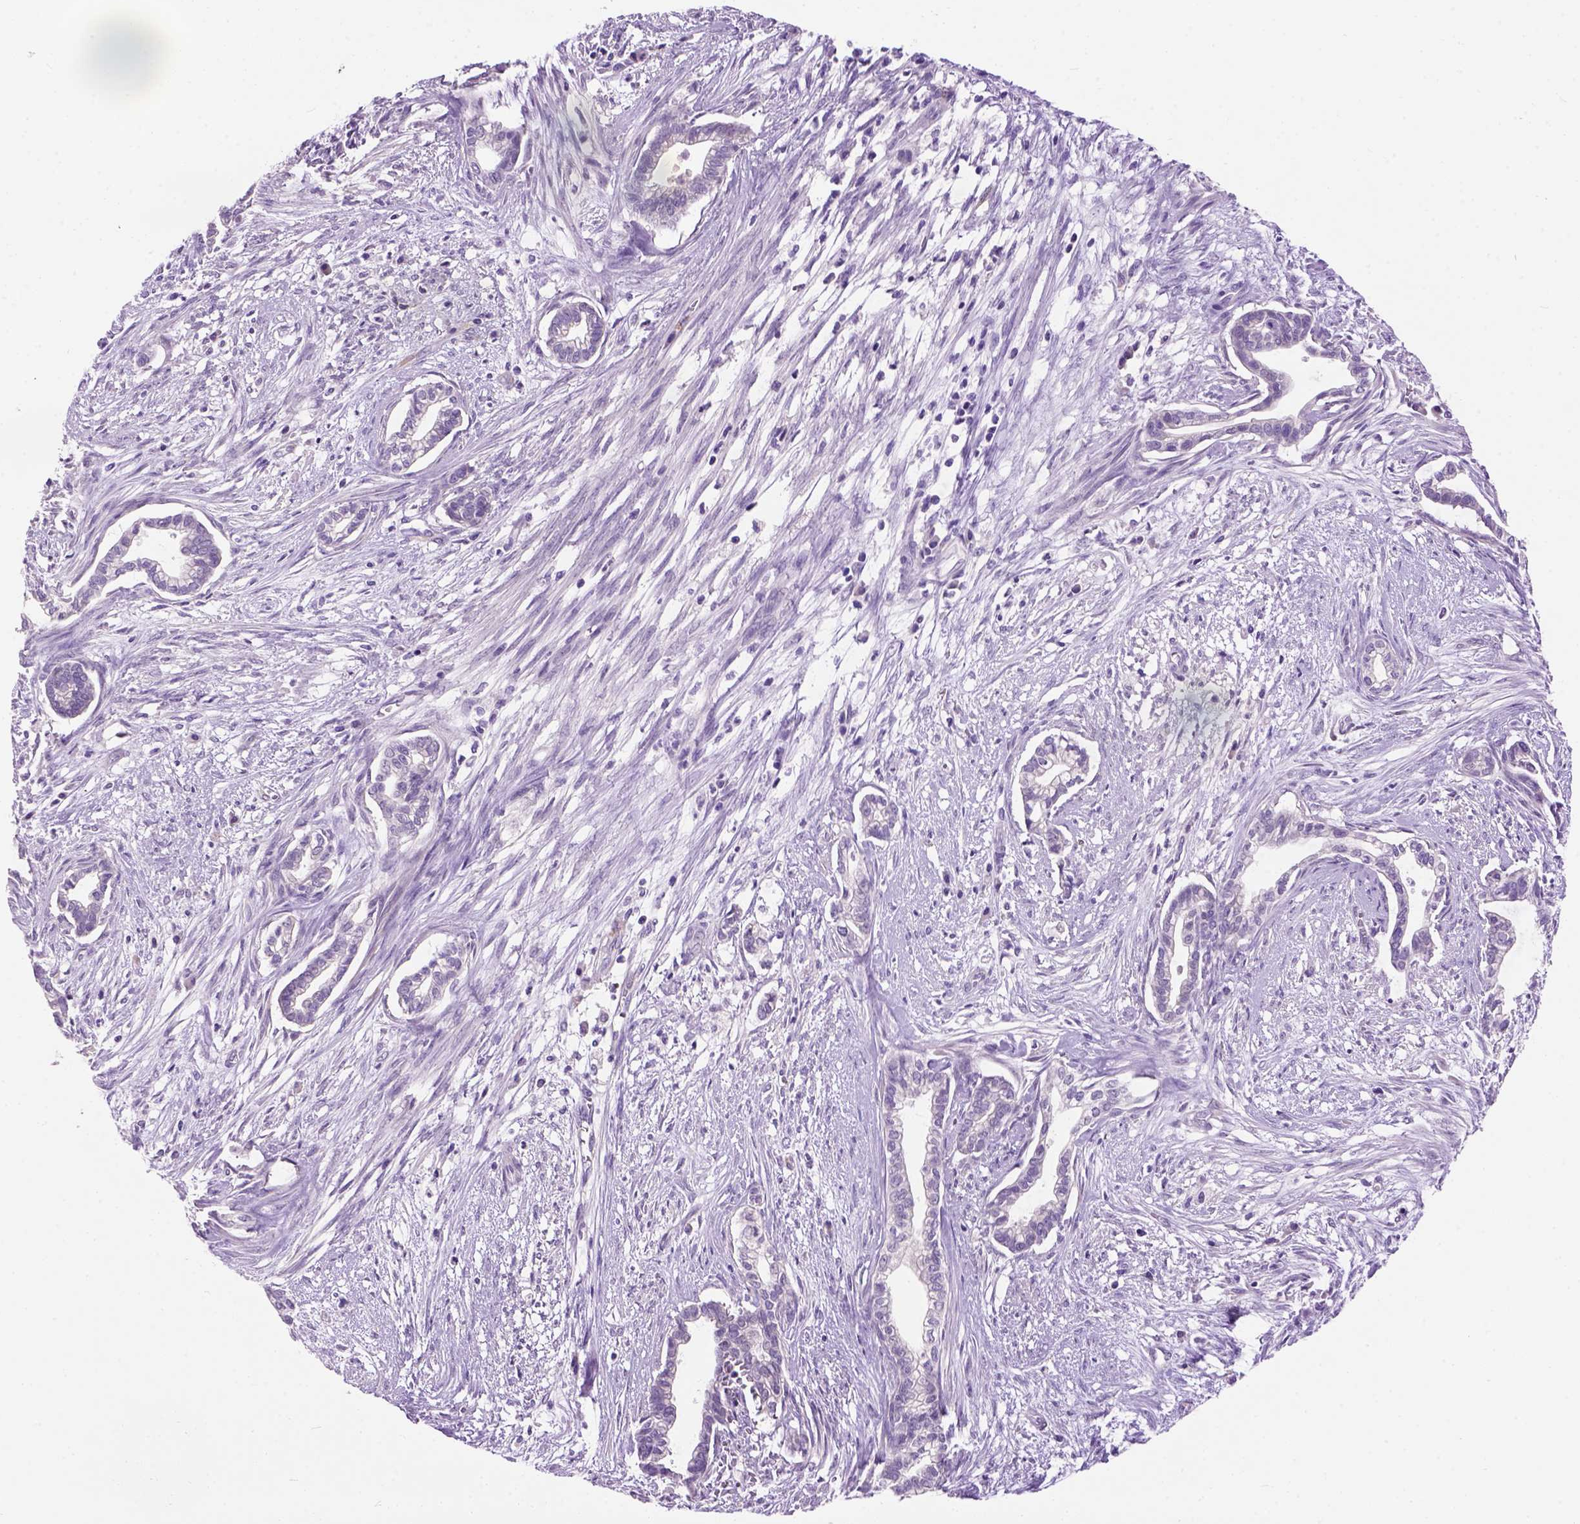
{"staining": {"intensity": "negative", "quantity": "none", "location": "none"}, "tissue": "cervical cancer", "cell_type": "Tumor cells", "image_type": "cancer", "snomed": [{"axis": "morphology", "description": "Adenocarcinoma, NOS"}, {"axis": "topography", "description": "Cervix"}], "caption": "Immunohistochemical staining of human adenocarcinoma (cervical) displays no significant positivity in tumor cells.", "gene": "MAPT", "patient": {"sex": "female", "age": 62}}